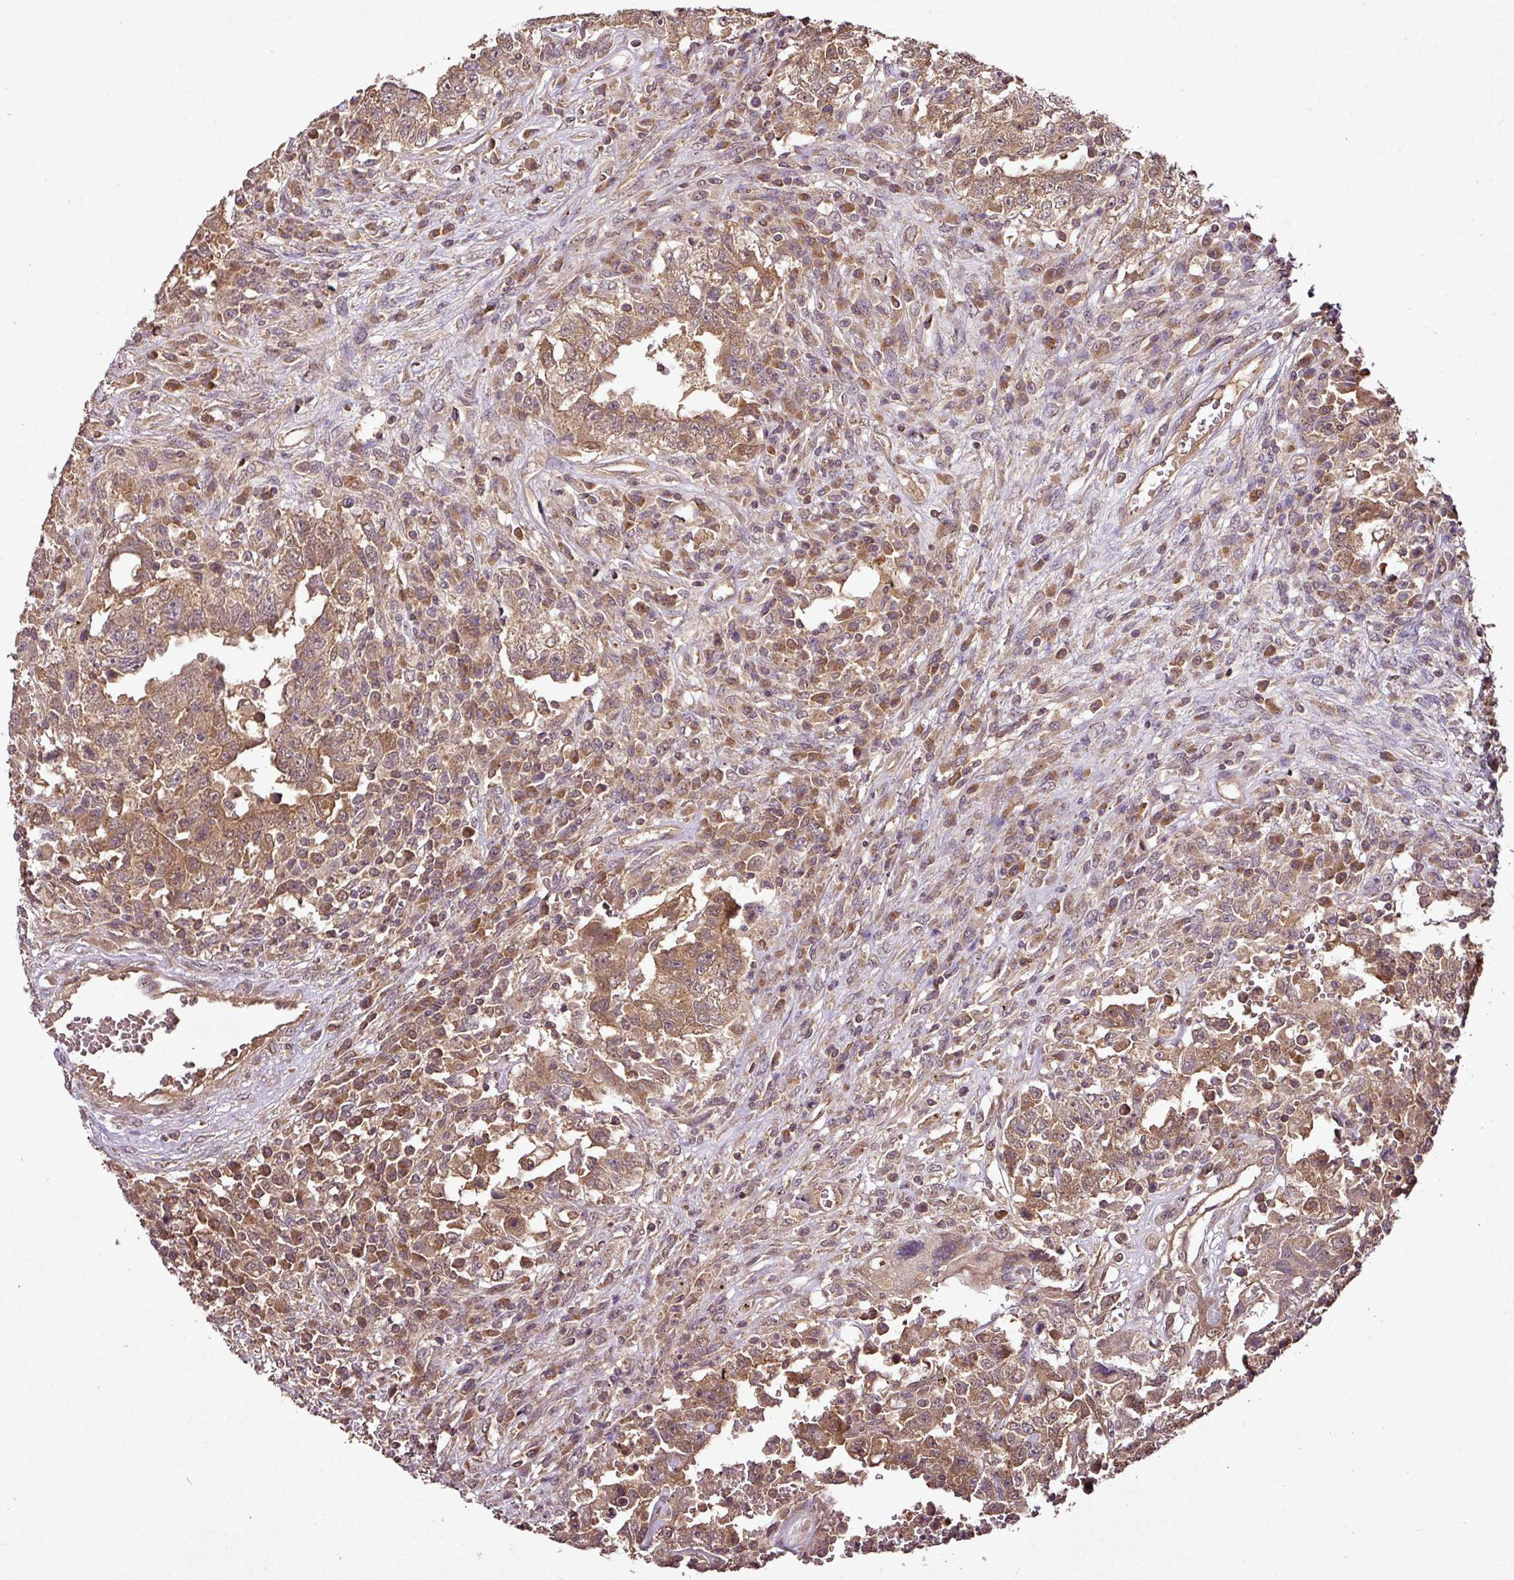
{"staining": {"intensity": "moderate", "quantity": ">75%", "location": "cytoplasmic/membranous,nuclear"}, "tissue": "testis cancer", "cell_type": "Tumor cells", "image_type": "cancer", "snomed": [{"axis": "morphology", "description": "Carcinoma, Embryonal, NOS"}, {"axis": "topography", "description": "Testis"}], "caption": "DAB immunohistochemical staining of human testis cancer shows moderate cytoplasmic/membranous and nuclear protein expression in about >75% of tumor cells. The staining is performed using DAB (3,3'-diaminobenzidine) brown chromogen to label protein expression. The nuclei are counter-stained blue using hematoxylin.", "gene": "FAIM", "patient": {"sex": "male", "age": 26}}